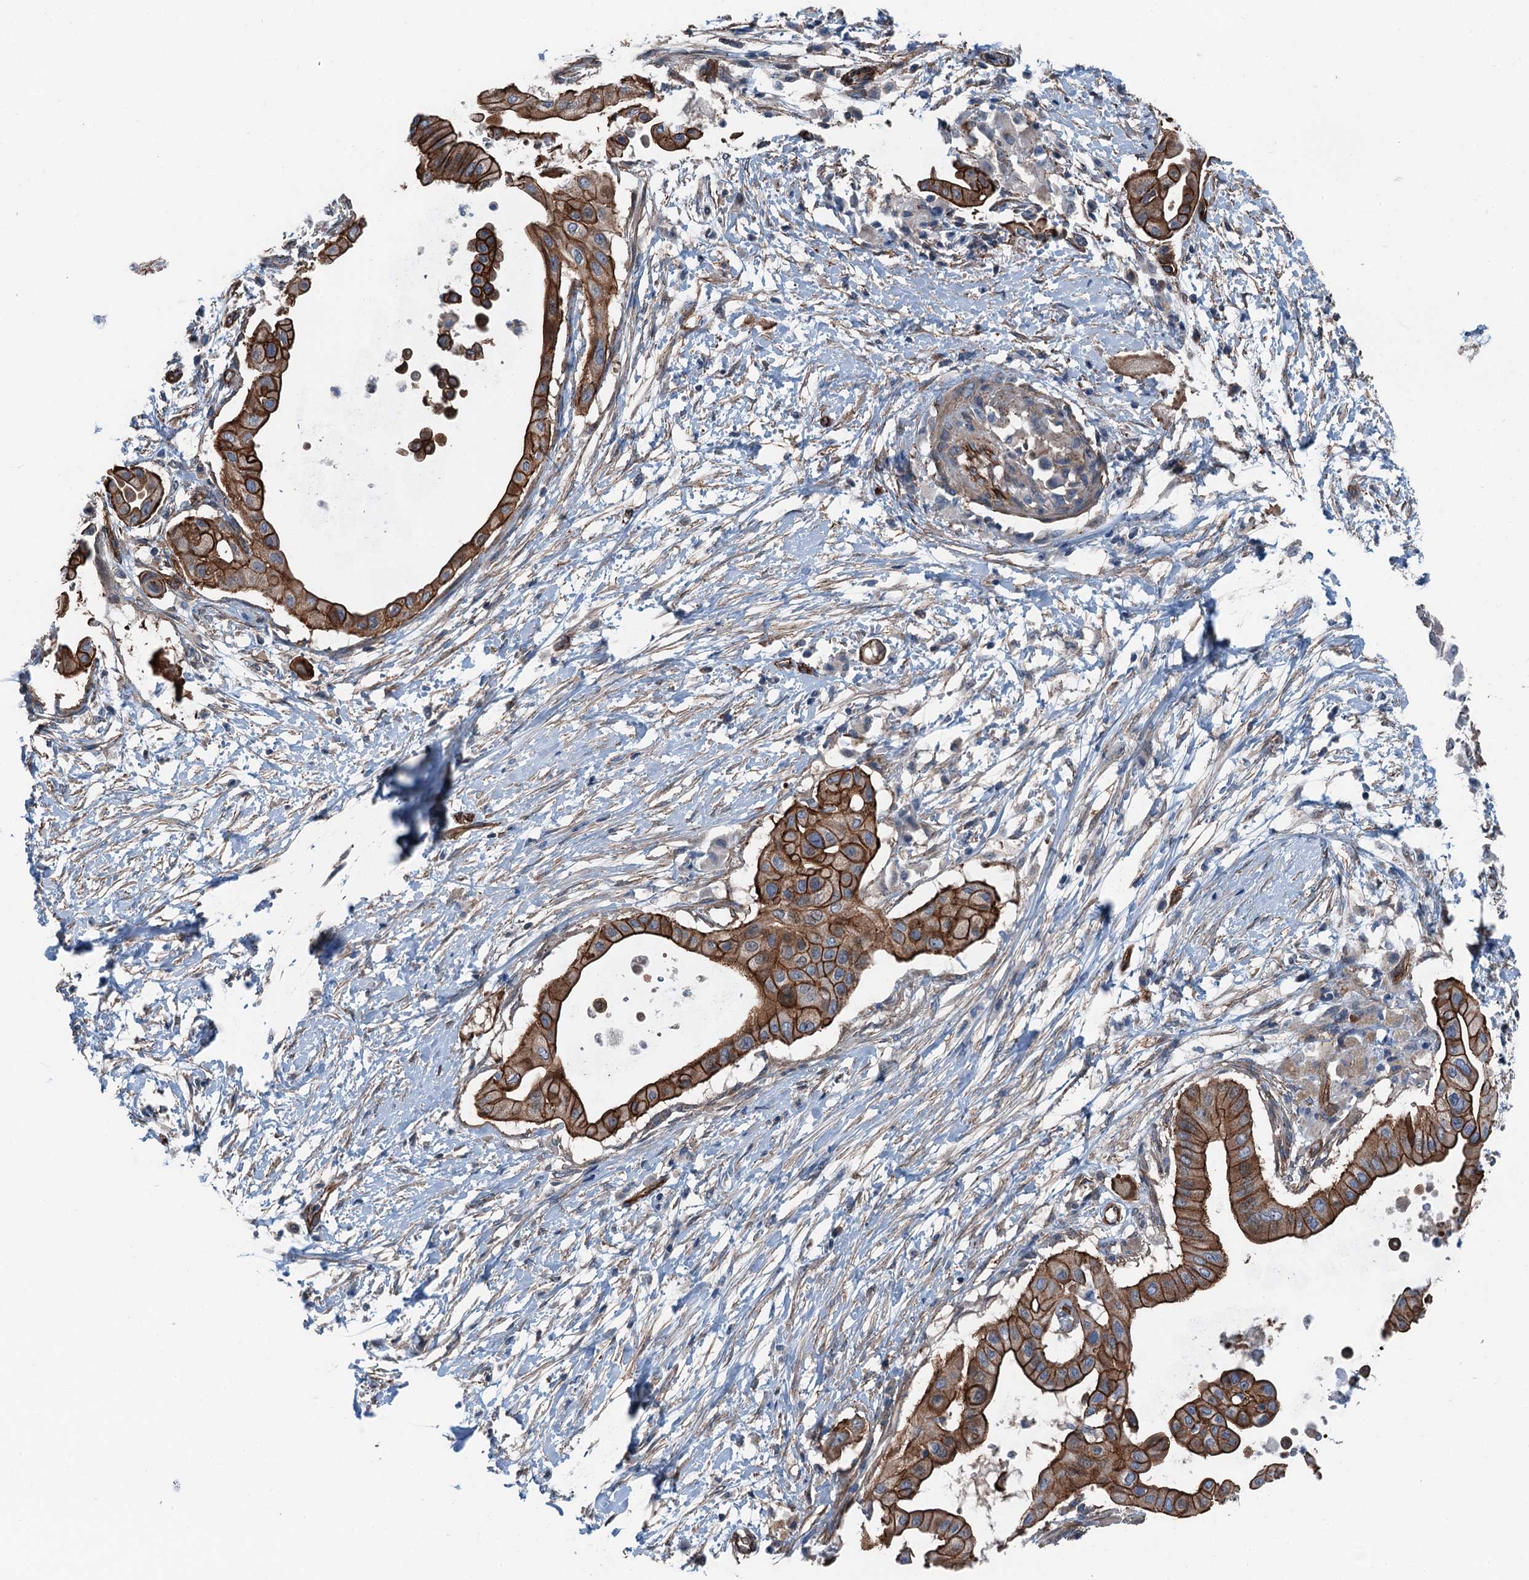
{"staining": {"intensity": "strong", "quantity": ">75%", "location": "cytoplasmic/membranous"}, "tissue": "pancreatic cancer", "cell_type": "Tumor cells", "image_type": "cancer", "snomed": [{"axis": "morphology", "description": "Adenocarcinoma, NOS"}, {"axis": "topography", "description": "Pancreas"}], "caption": "There is high levels of strong cytoplasmic/membranous expression in tumor cells of pancreatic adenocarcinoma, as demonstrated by immunohistochemical staining (brown color).", "gene": "NMRAL1", "patient": {"sex": "male", "age": 68}}